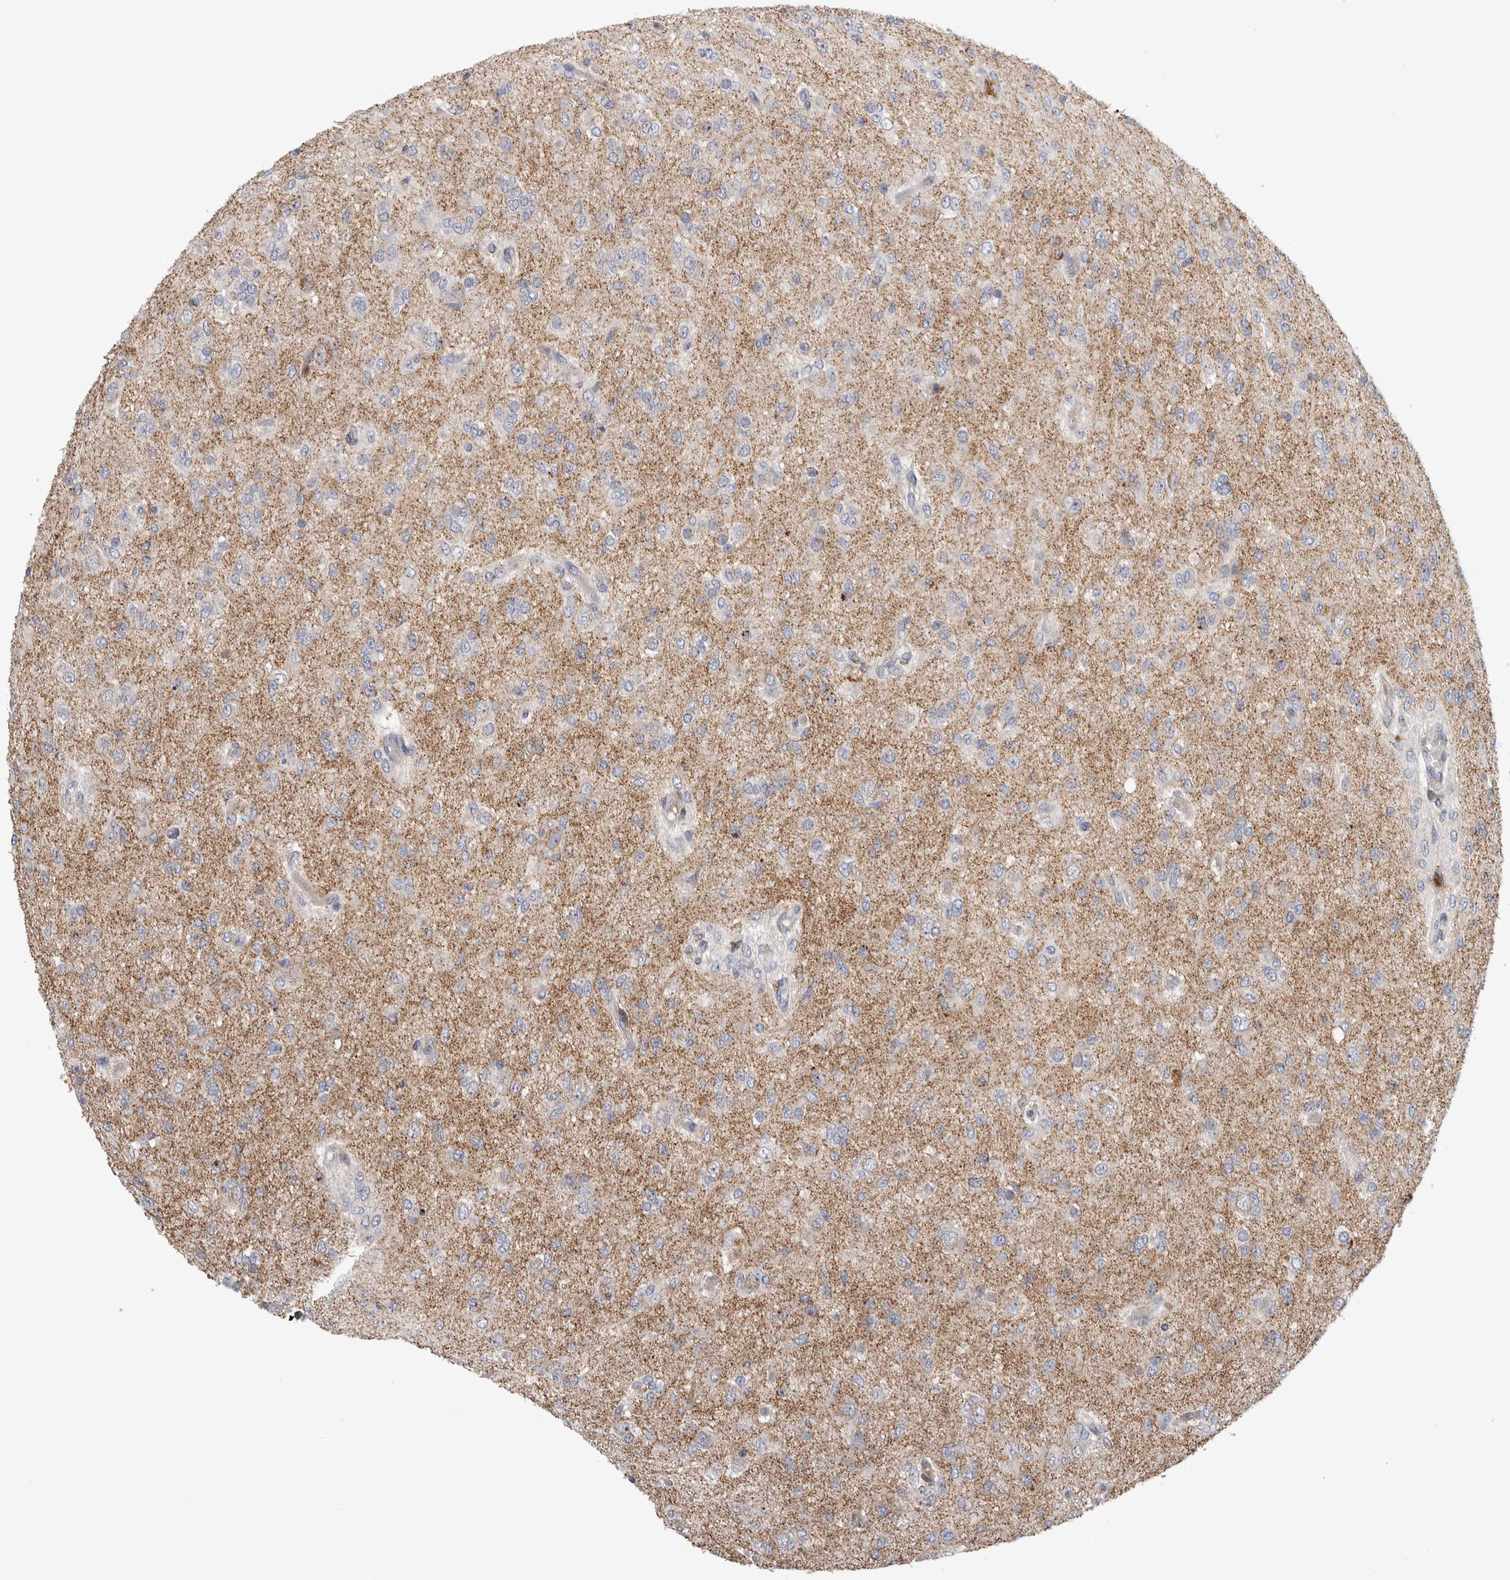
{"staining": {"intensity": "weak", "quantity": "<25%", "location": "cytoplasmic/membranous"}, "tissue": "glioma", "cell_type": "Tumor cells", "image_type": "cancer", "snomed": [{"axis": "morphology", "description": "Glioma, malignant, High grade"}, {"axis": "topography", "description": "Brain"}], "caption": "Immunohistochemistry (IHC) of human malignant glioma (high-grade) displays no staining in tumor cells.", "gene": "RBM48", "patient": {"sex": "female", "age": 59}}